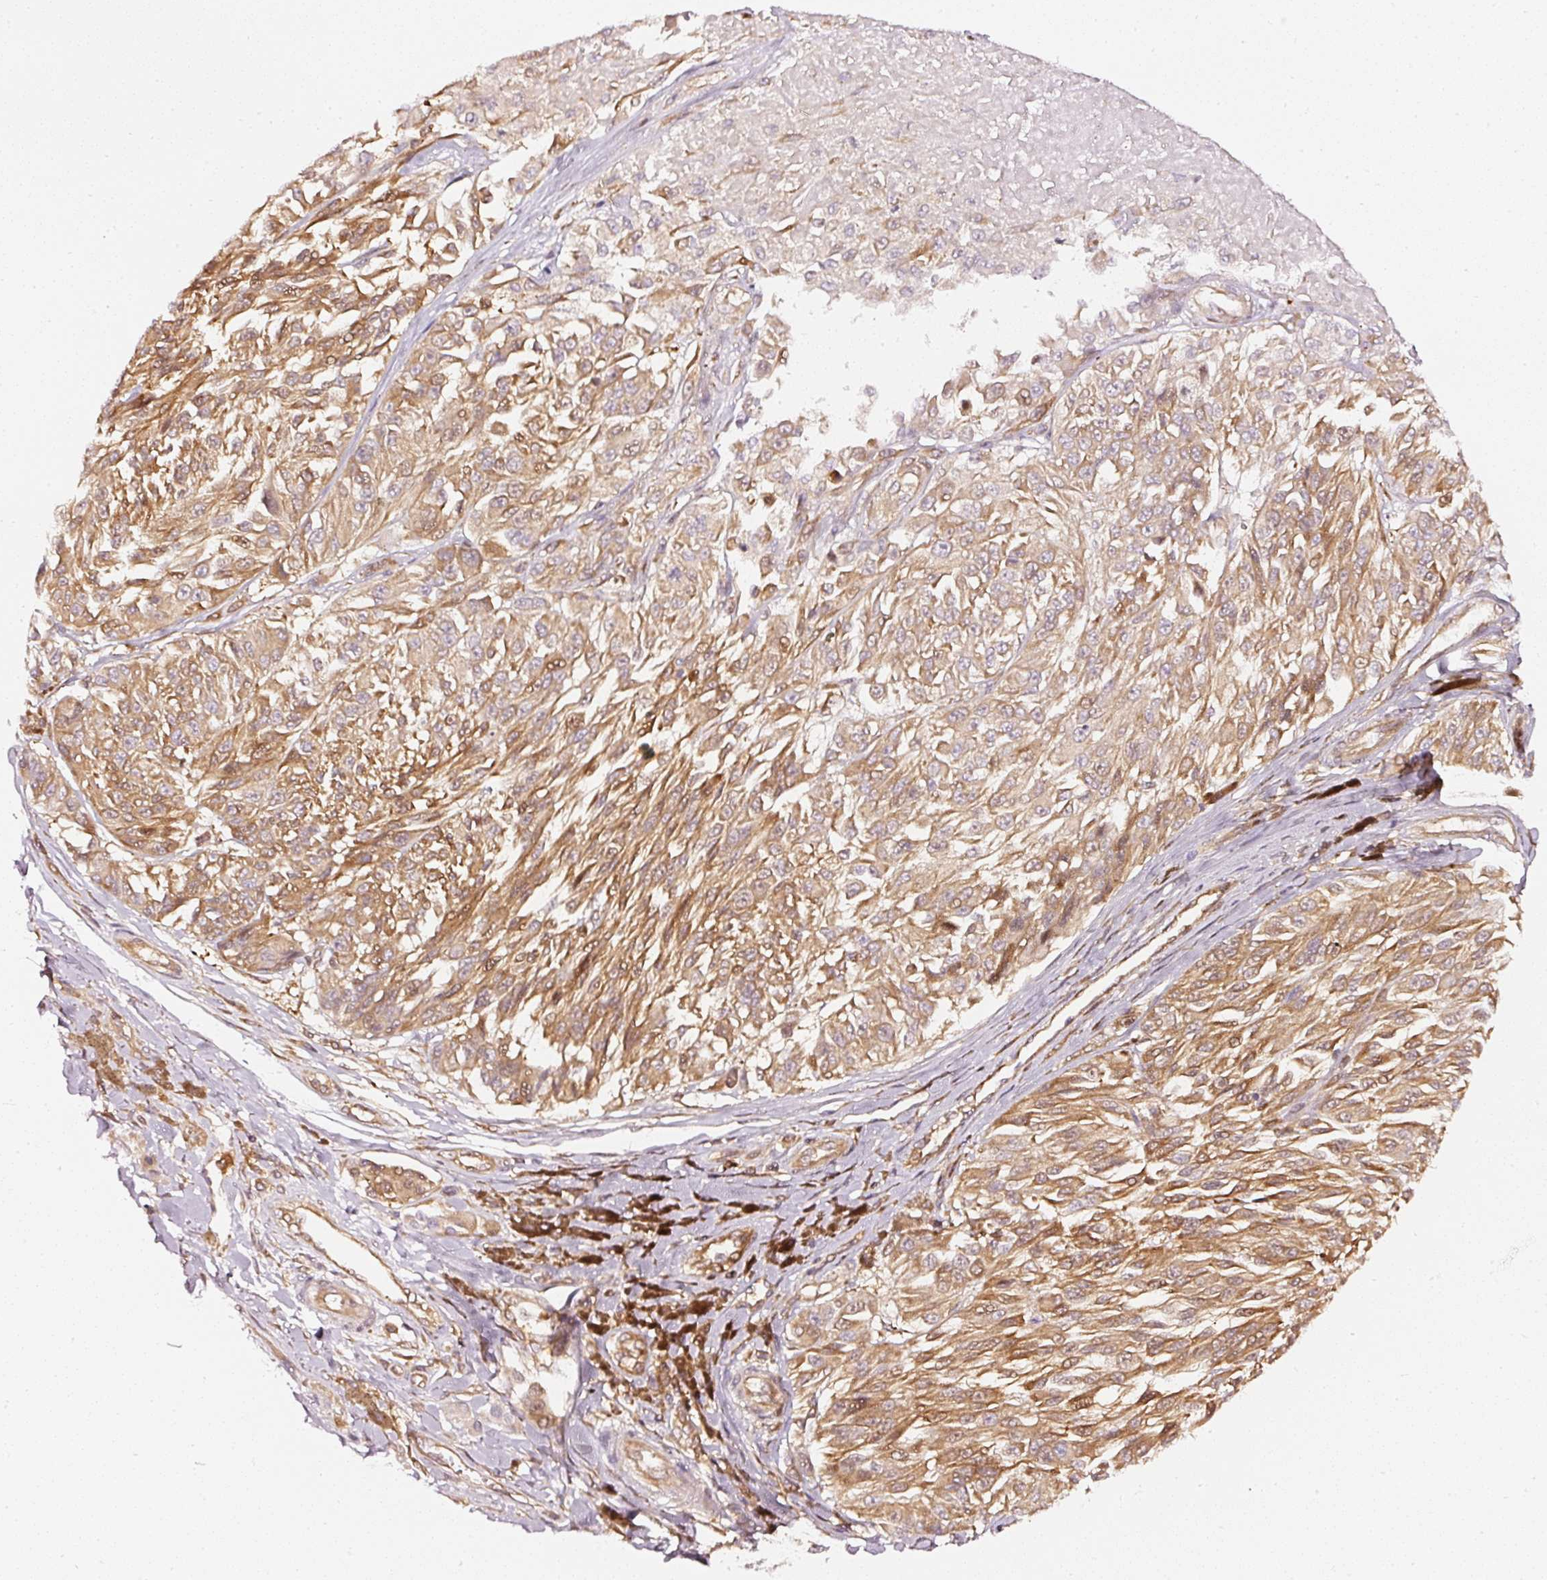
{"staining": {"intensity": "moderate", "quantity": ">75%", "location": "cytoplasmic/membranous,nuclear"}, "tissue": "melanoma", "cell_type": "Tumor cells", "image_type": "cancer", "snomed": [{"axis": "morphology", "description": "Malignant melanoma, NOS"}, {"axis": "topography", "description": "Skin"}], "caption": "Immunohistochemistry image of human melanoma stained for a protein (brown), which reveals medium levels of moderate cytoplasmic/membranous and nuclear staining in about >75% of tumor cells.", "gene": "ASMTL", "patient": {"sex": "male", "age": 94}}